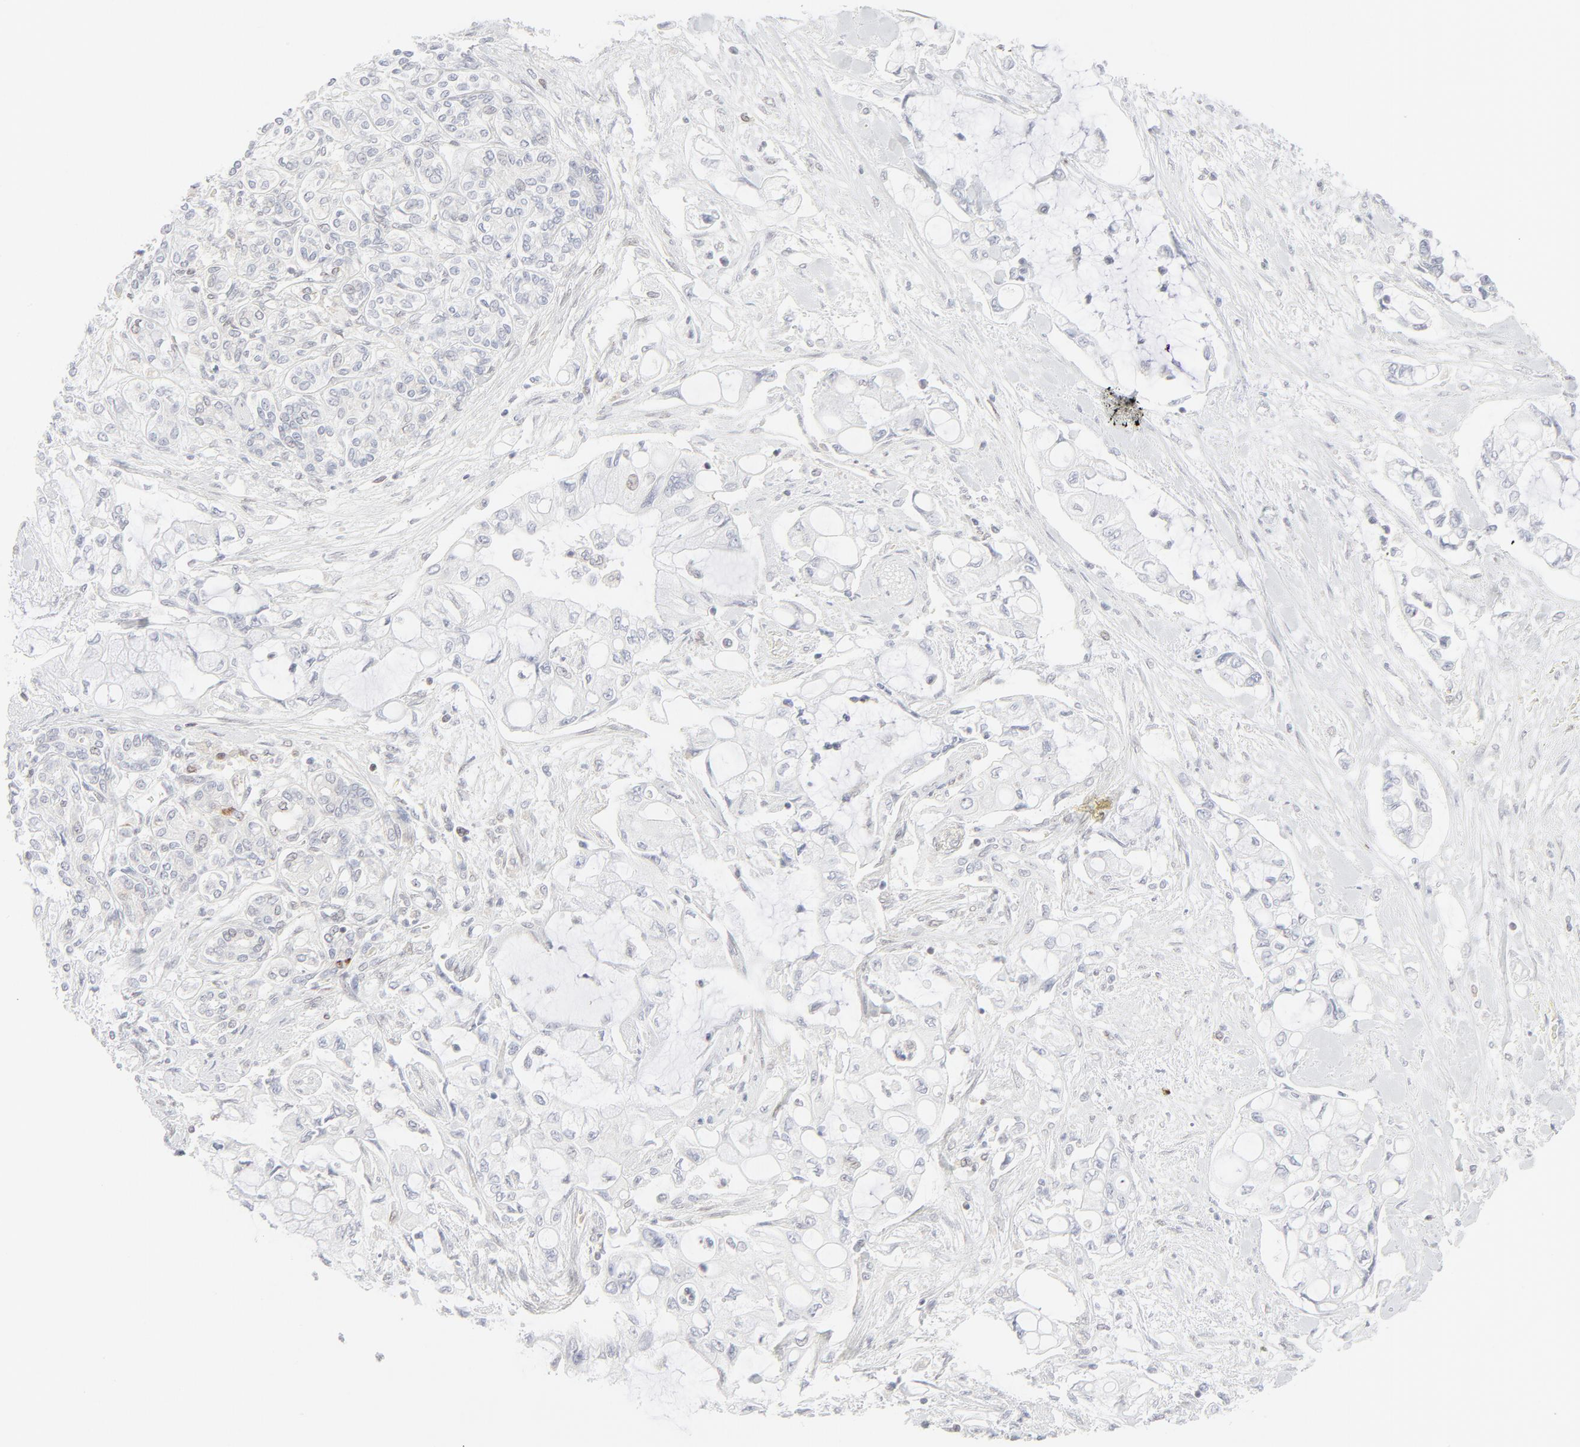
{"staining": {"intensity": "negative", "quantity": "none", "location": "none"}, "tissue": "pancreatic cancer", "cell_type": "Tumor cells", "image_type": "cancer", "snomed": [{"axis": "morphology", "description": "Adenocarcinoma, NOS"}, {"axis": "topography", "description": "Pancreas"}], "caption": "The photomicrograph exhibits no significant positivity in tumor cells of adenocarcinoma (pancreatic).", "gene": "PRKCB", "patient": {"sex": "female", "age": 70}}